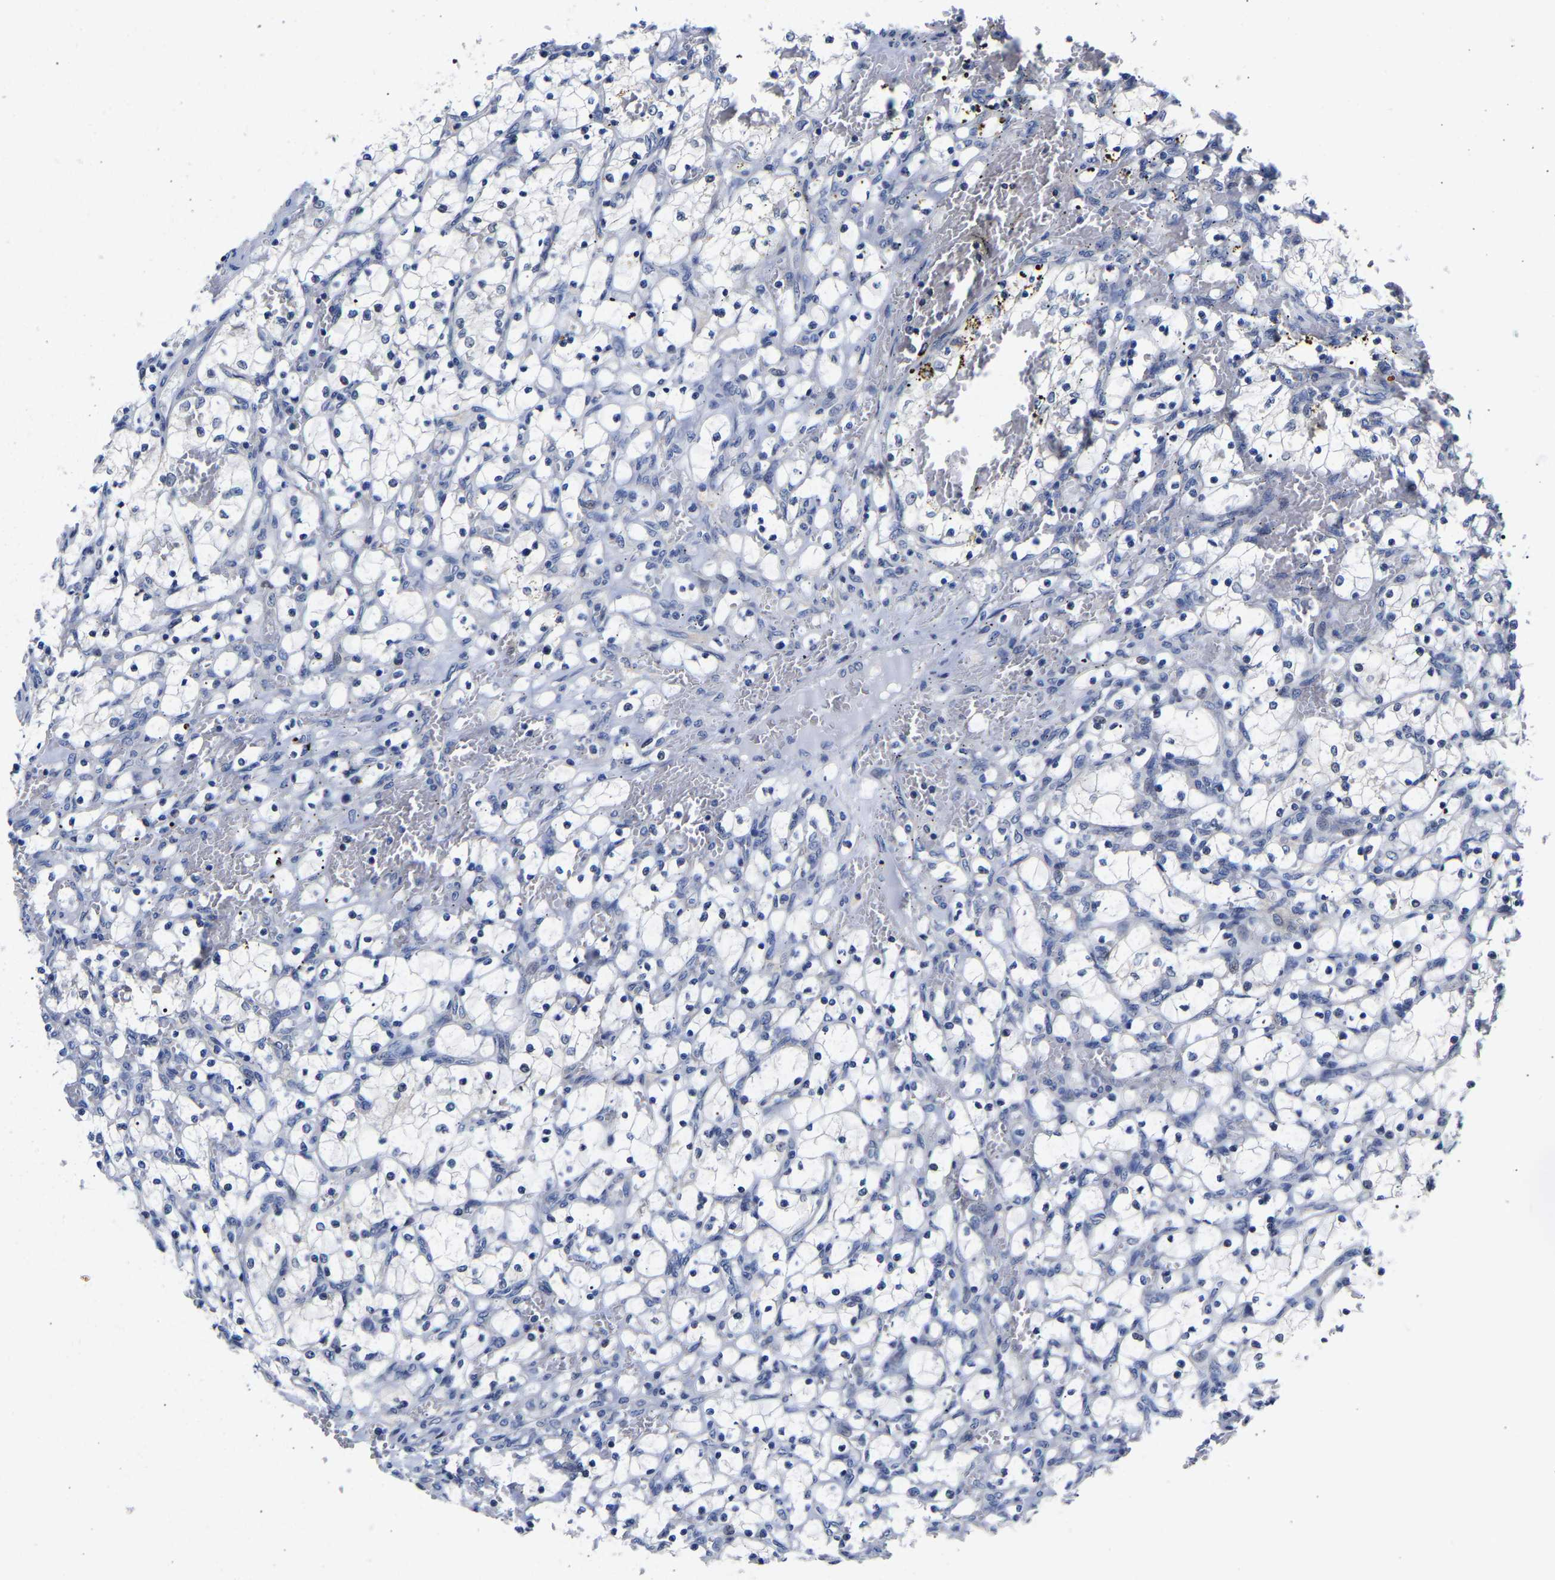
{"staining": {"intensity": "negative", "quantity": "none", "location": "none"}, "tissue": "renal cancer", "cell_type": "Tumor cells", "image_type": "cancer", "snomed": [{"axis": "morphology", "description": "Adenocarcinoma, NOS"}, {"axis": "topography", "description": "Kidney"}], "caption": "An immunohistochemistry image of renal adenocarcinoma is shown. There is no staining in tumor cells of renal adenocarcinoma.", "gene": "CCDC6", "patient": {"sex": "female", "age": 69}}